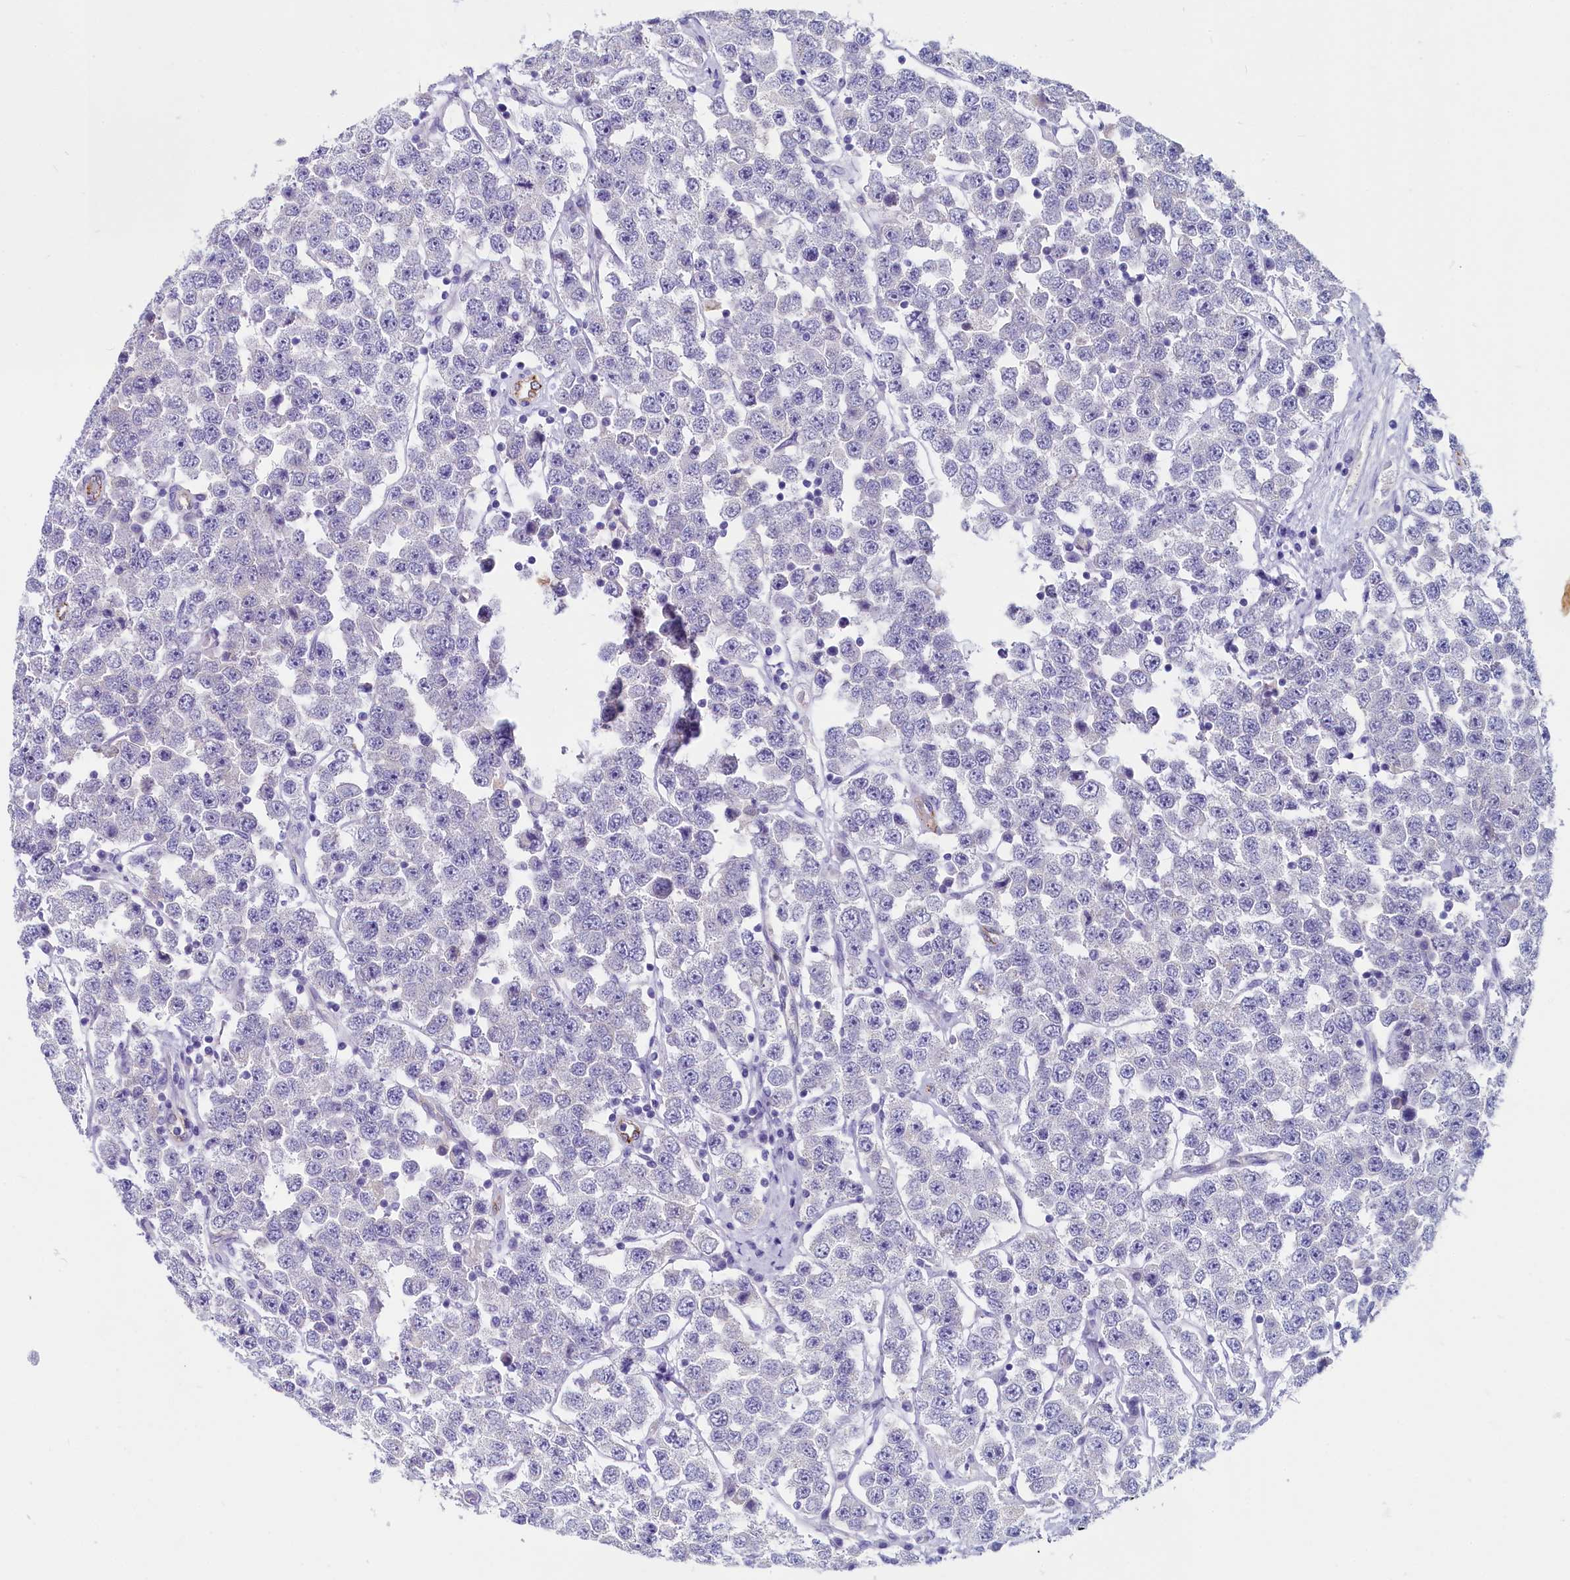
{"staining": {"intensity": "negative", "quantity": "none", "location": "none"}, "tissue": "testis cancer", "cell_type": "Tumor cells", "image_type": "cancer", "snomed": [{"axis": "morphology", "description": "Seminoma, NOS"}, {"axis": "topography", "description": "Testis"}], "caption": "IHC photomicrograph of neoplastic tissue: human testis seminoma stained with DAB (3,3'-diaminobenzidine) shows no significant protein expression in tumor cells. The staining is performed using DAB brown chromogen with nuclei counter-stained in using hematoxylin.", "gene": "INSC", "patient": {"sex": "male", "age": 28}}